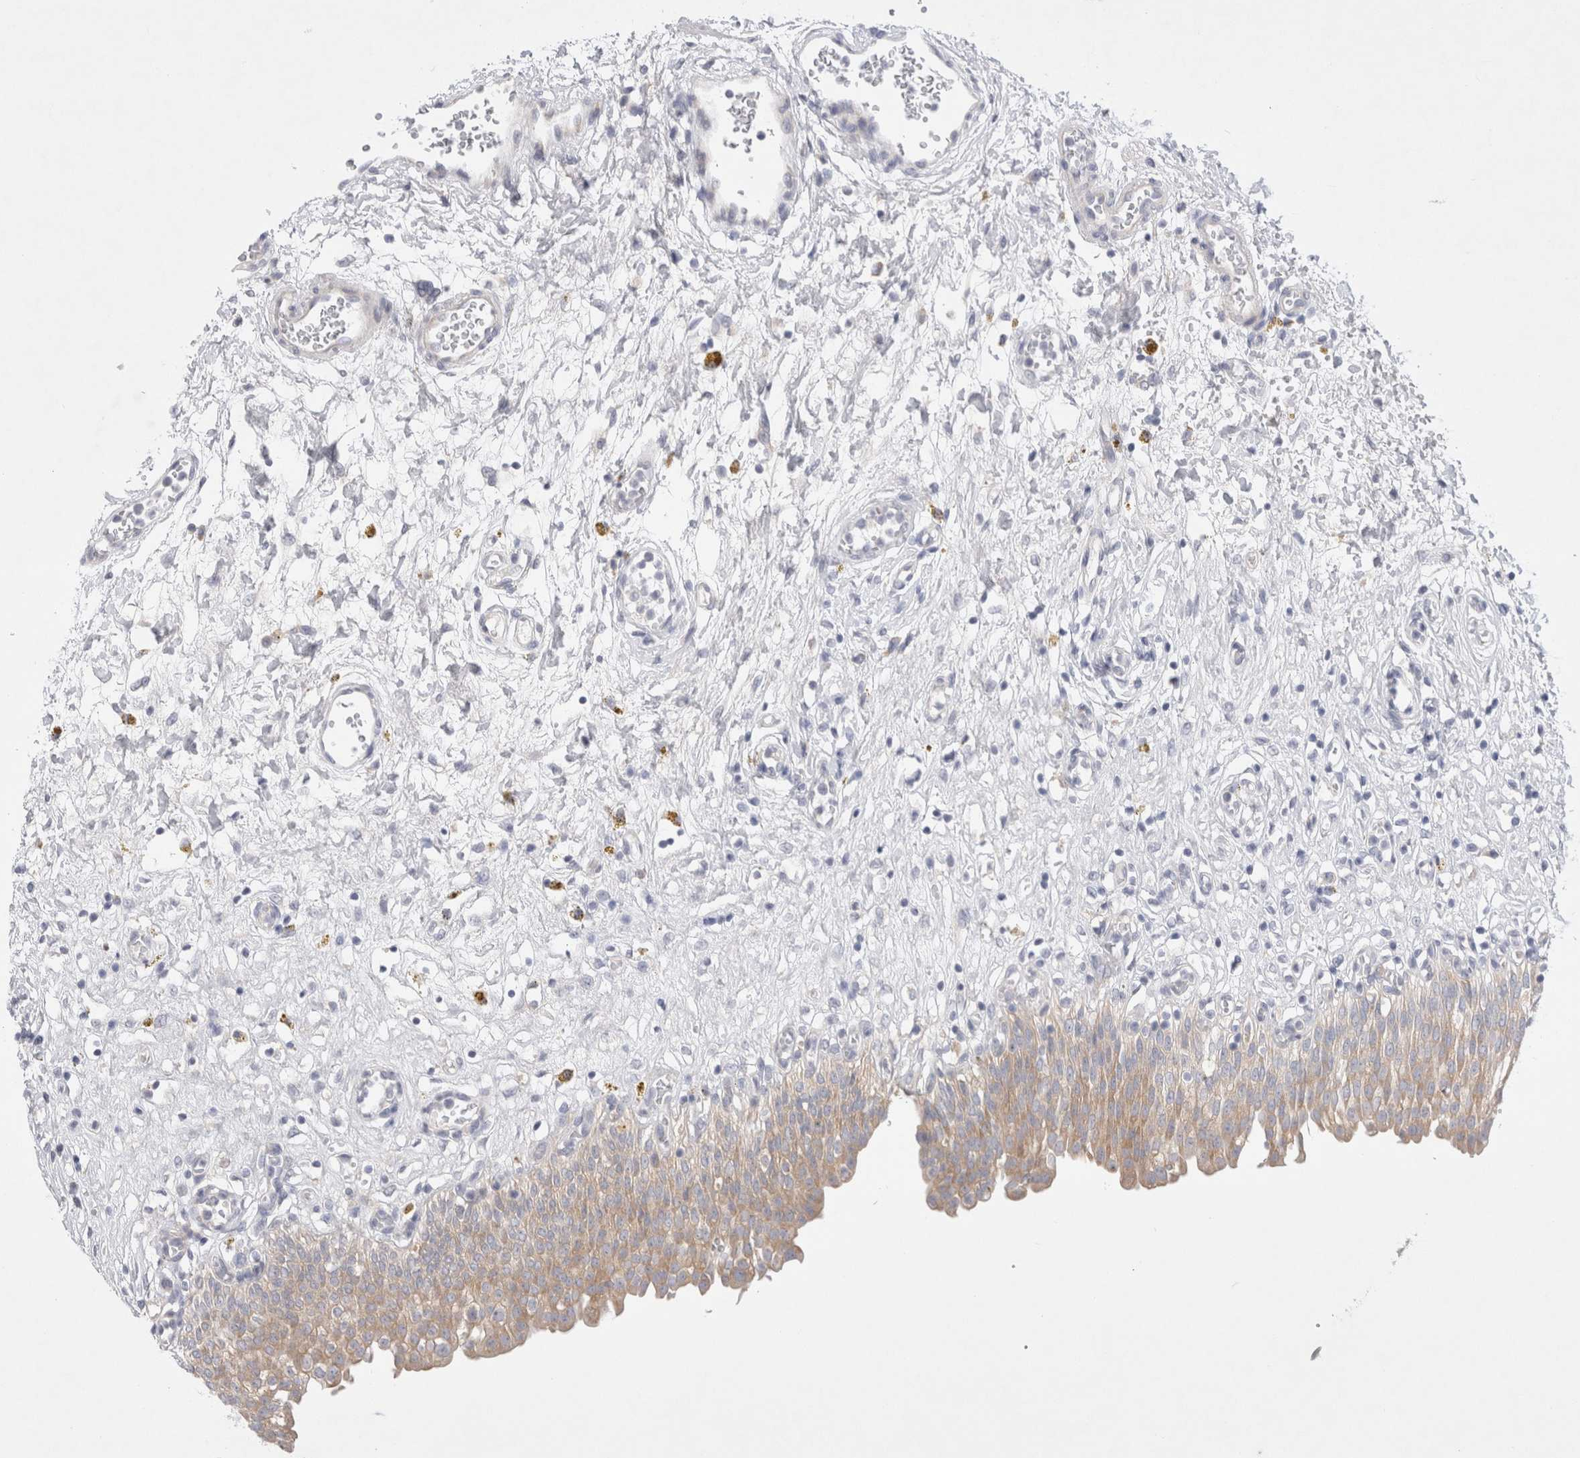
{"staining": {"intensity": "moderate", "quantity": "25%-75%", "location": "cytoplasmic/membranous"}, "tissue": "urinary bladder", "cell_type": "Urothelial cells", "image_type": "normal", "snomed": [{"axis": "morphology", "description": "Urothelial carcinoma, High grade"}, {"axis": "topography", "description": "Urinary bladder"}], "caption": "Immunohistochemistry staining of unremarkable urinary bladder, which shows medium levels of moderate cytoplasmic/membranous expression in about 25%-75% of urothelial cells indicating moderate cytoplasmic/membranous protein staining. The staining was performed using DAB (3,3'-diaminobenzidine) (brown) for protein detection and nuclei were counterstained in hematoxylin (blue).", "gene": "RBM12B", "patient": {"sex": "male", "age": 46}}